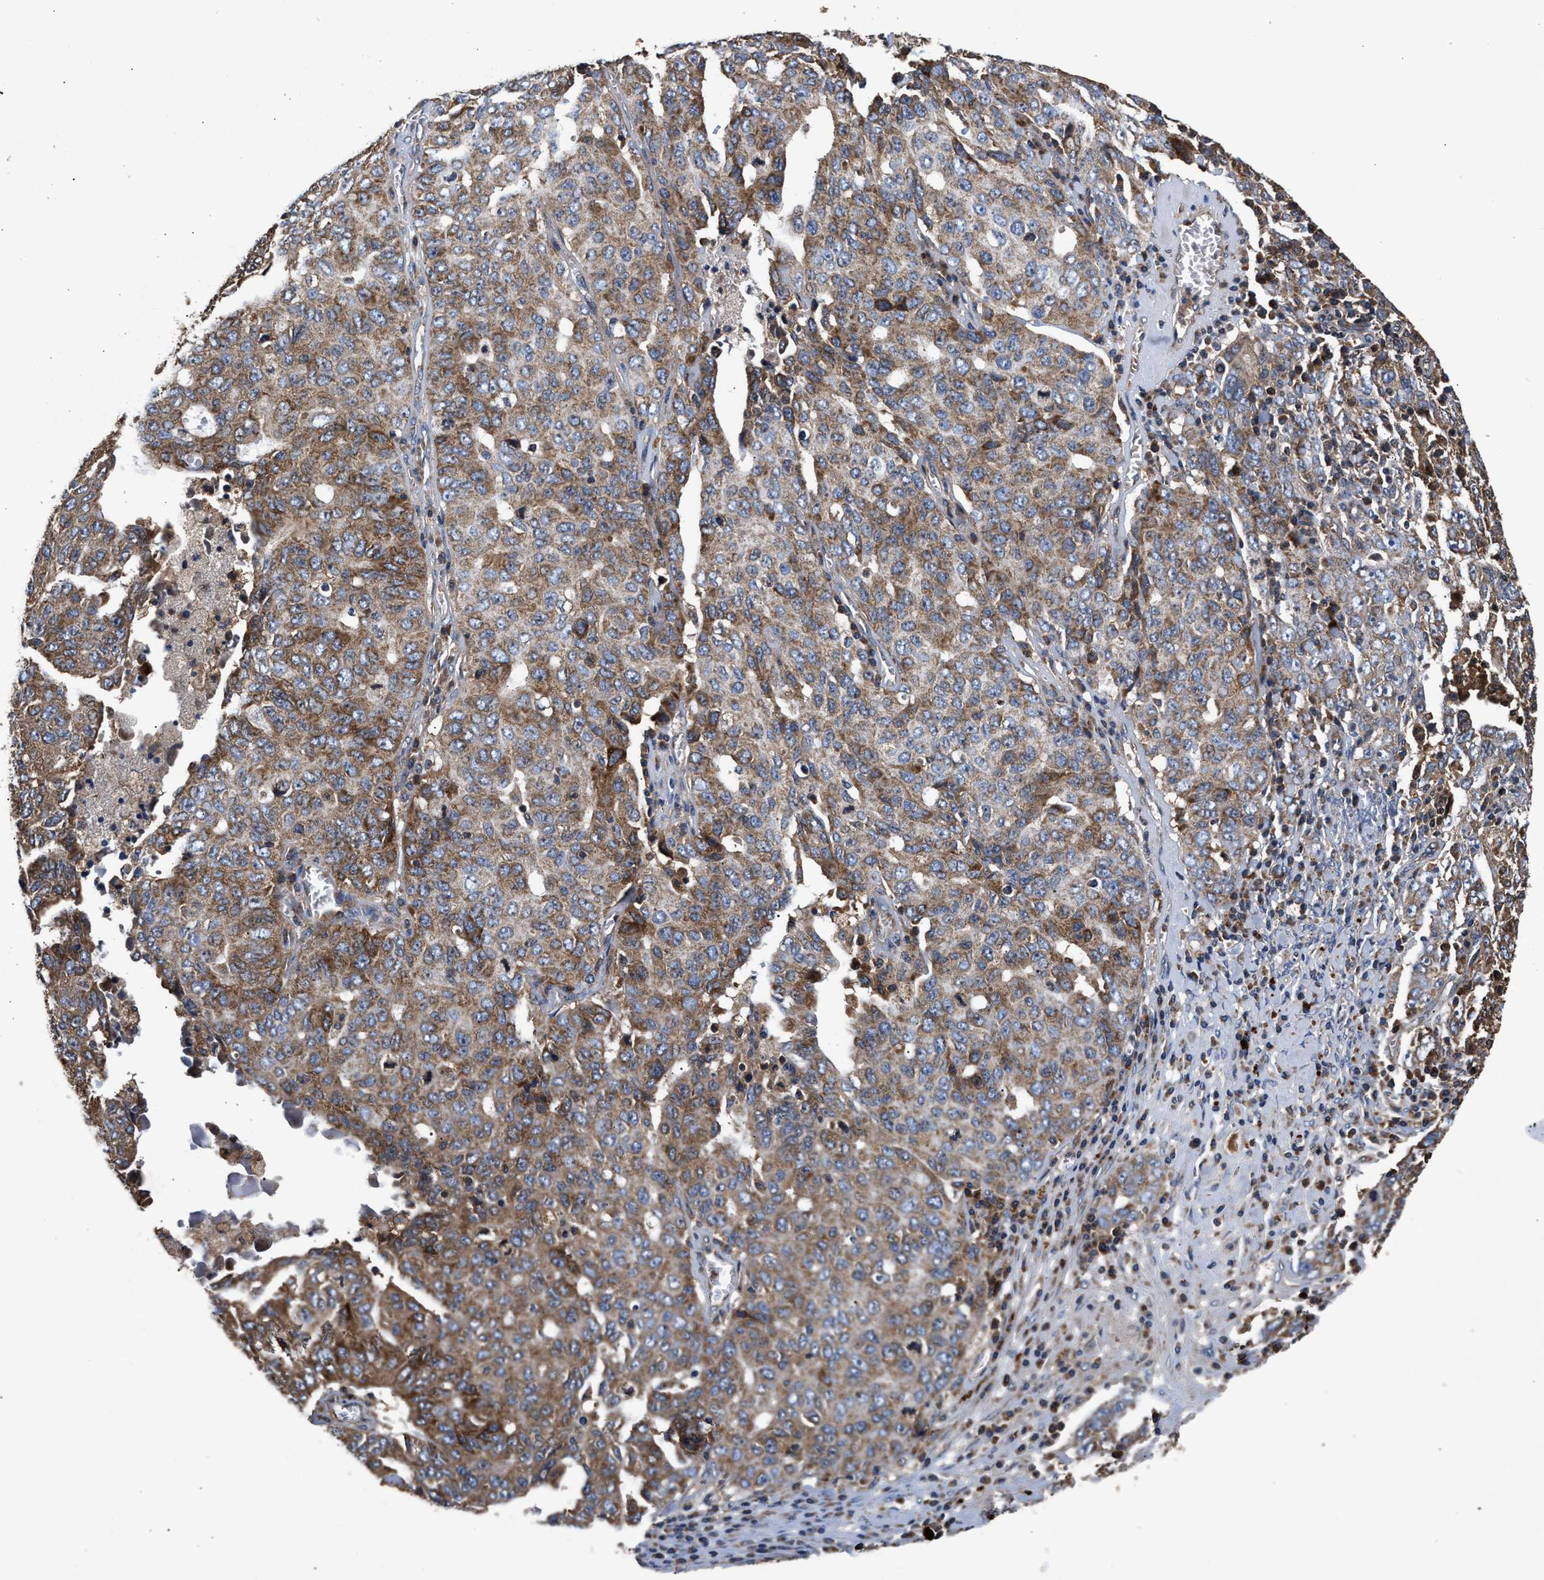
{"staining": {"intensity": "moderate", "quantity": ">75%", "location": "cytoplasmic/membranous"}, "tissue": "ovarian cancer", "cell_type": "Tumor cells", "image_type": "cancer", "snomed": [{"axis": "morphology", "description": "Carcinoma, endometroid"}, {"axis": "topography", "description": "Ovary"}], "caption": "Immunohistochemistry image of neoplastic tissue: ovarian endometroid carcinoma stained using immunohistochemistry demonstrates medium levels of moderate protein expression localized specifically in the cytoplasmic/membranous of tumor cells, appearing as a cytoplasmic/membranous brown color.", "gene": "NFKB2", "patient": {"sex": "female", "age": 62}}